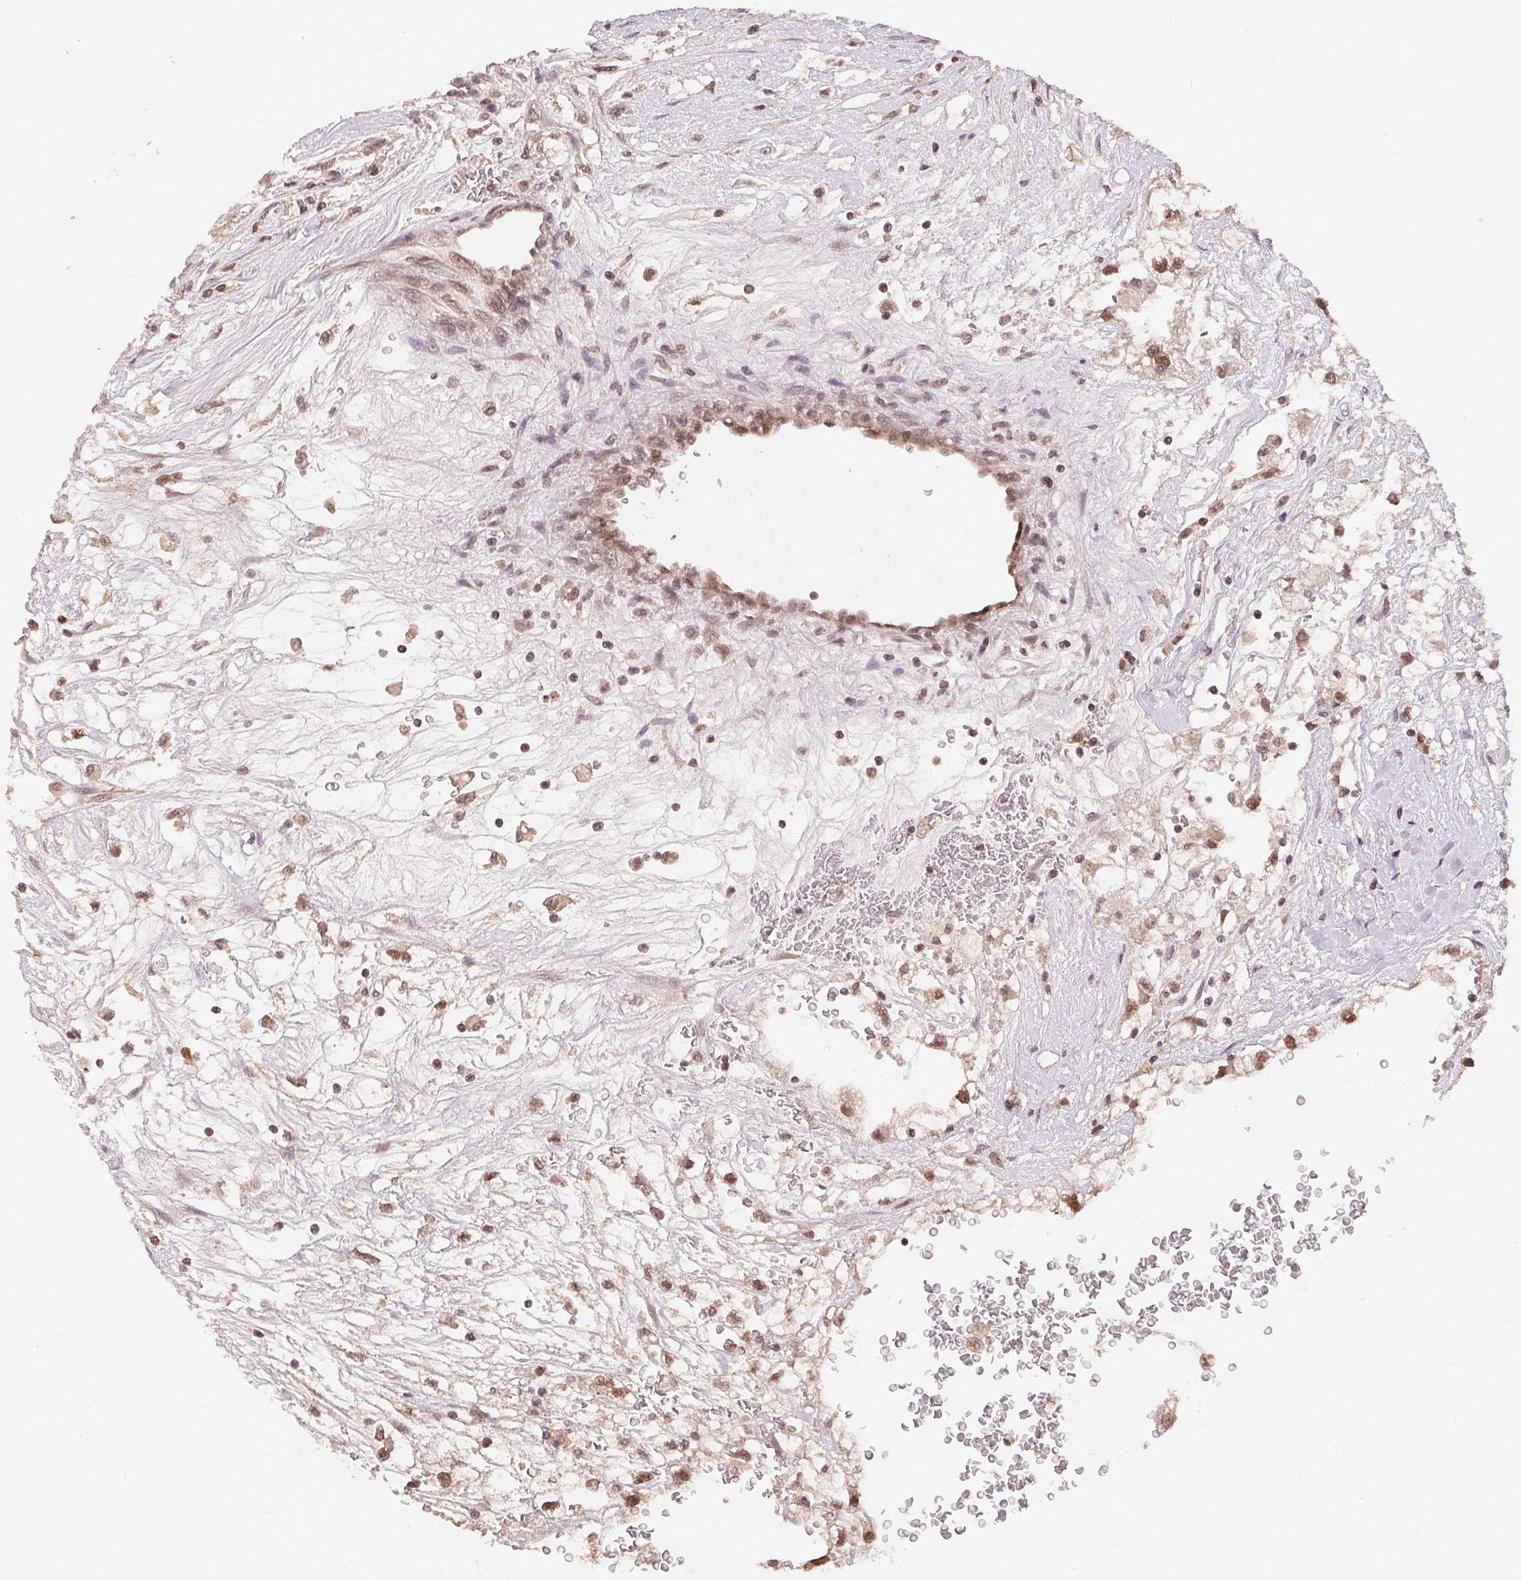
{"staining": {"intensity": "moderate", "quantity": ">75%", "location": "nuclear"}, "tissue": "renal cancer", "cell_type": "Tumor cells", "image_type": "cancer", "snomed": [{"axis": "morphology", "description": "Adenocarcinoma, NOS"}, {"axis": "topography", "description": "Kidney"}], "caption": "The image exhibits immunohistochemical staining of renal adenocarcinoma. There is moderate nuclear positivity is present in about >75% of tumor cells. (brown staining indicates protein expression, while blue staining denotes nuclei).", "gene": "HMGN3", "patient": {"sex": "male", "age": 59}}